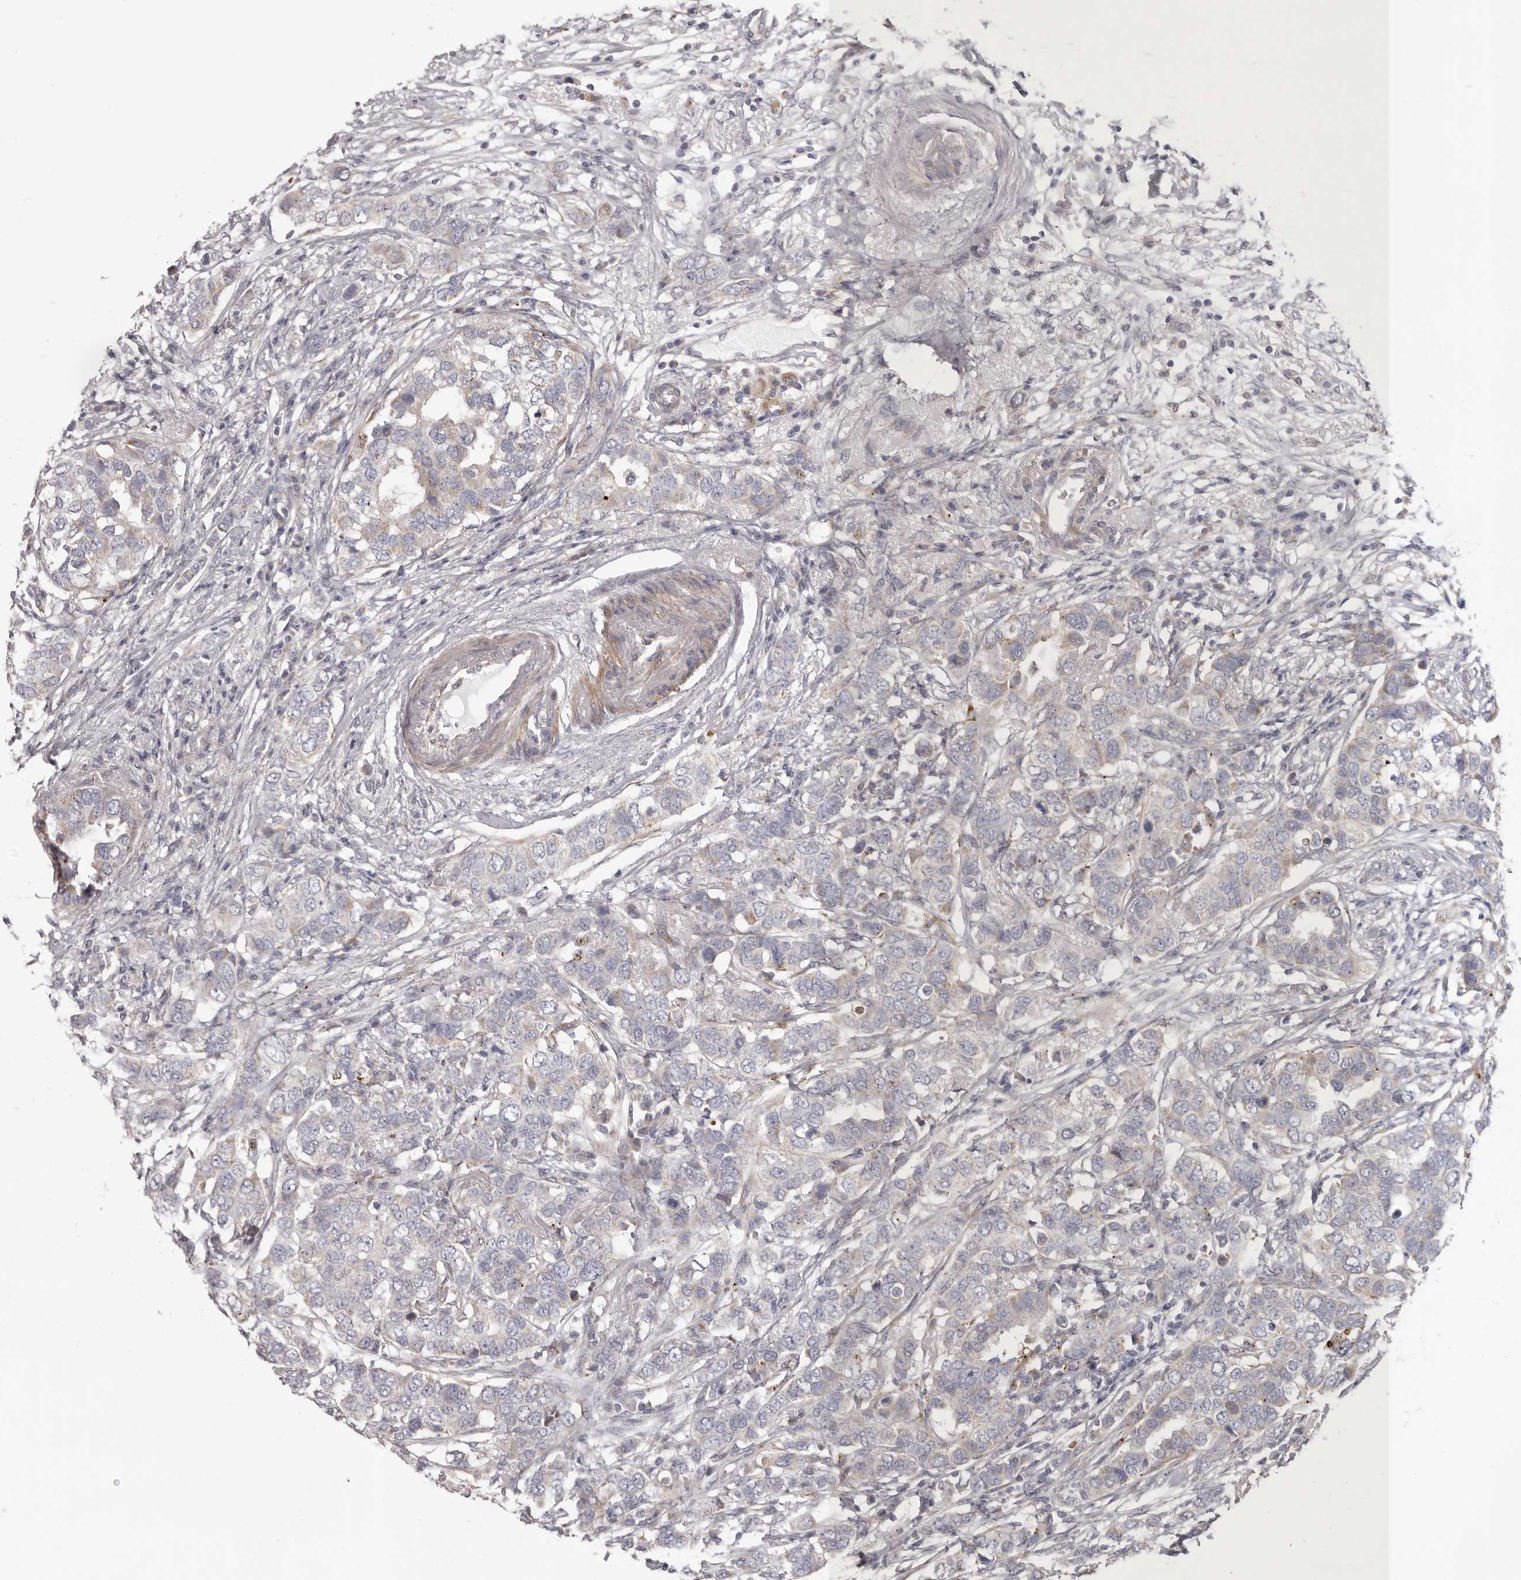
{"staining": {"intensity": "negative", "quantity": "none", "location": "none"}, "tissue": "breast cancer", "cell_type": "Tumor cells", "image_type": "cancer", "snomed": [{"axis": "morphology", "description": "Duct carcinoma"}, {"axis": "topography", "description": "Breast"}], "caption": "Tumor cells are negative for protein expression in human breast intraductal carcinoma. Brightfield microscopy of immunohistochemistry stained with DAB (3,3'-diaminobenzidine) (brown) and hematoxylin (blue), captured at high magnification.", "gene": "MRPS10", "patient": {"sex": "female", "age": 50}}